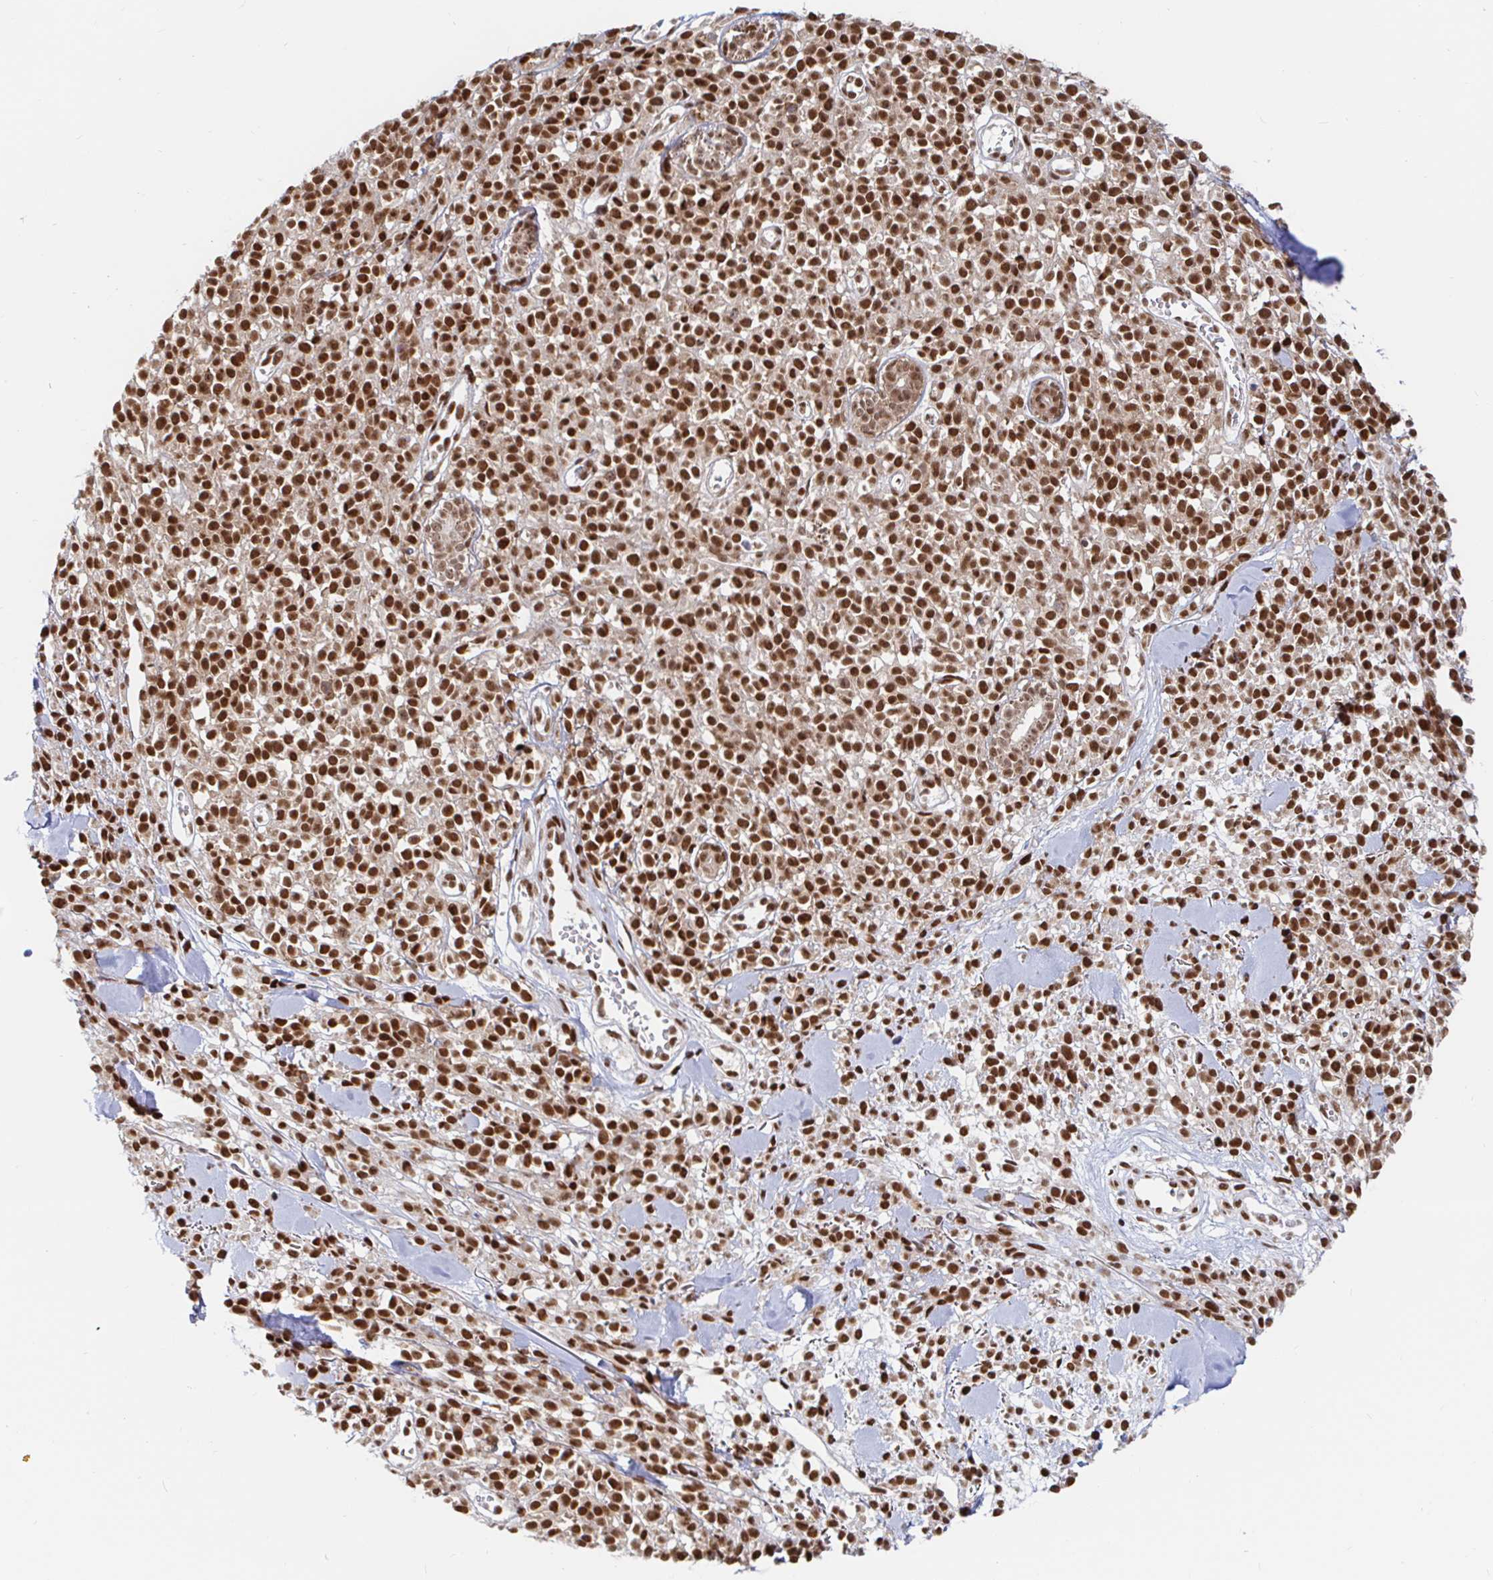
{"staining": {"intensity": "strong", "quantity": ">75%", "location": "nuclear"}, "tissue": "melanoma", "cell_type": "Tumor cells", "image_type": "cancer", "snomed": [{"axis": "morphology", "description": "Malignant melanoma, NOS"}, {"axis": "topography", "description": "Skin"}, {"axis": "topography", "description": "Skin of trunk"}], "caption": "Human malignant melanoma stained with a protein marker demonstrates strong staining in tumor cells.", "gene": "RBMX", "patient": {"sex": "male", "age": 74}}